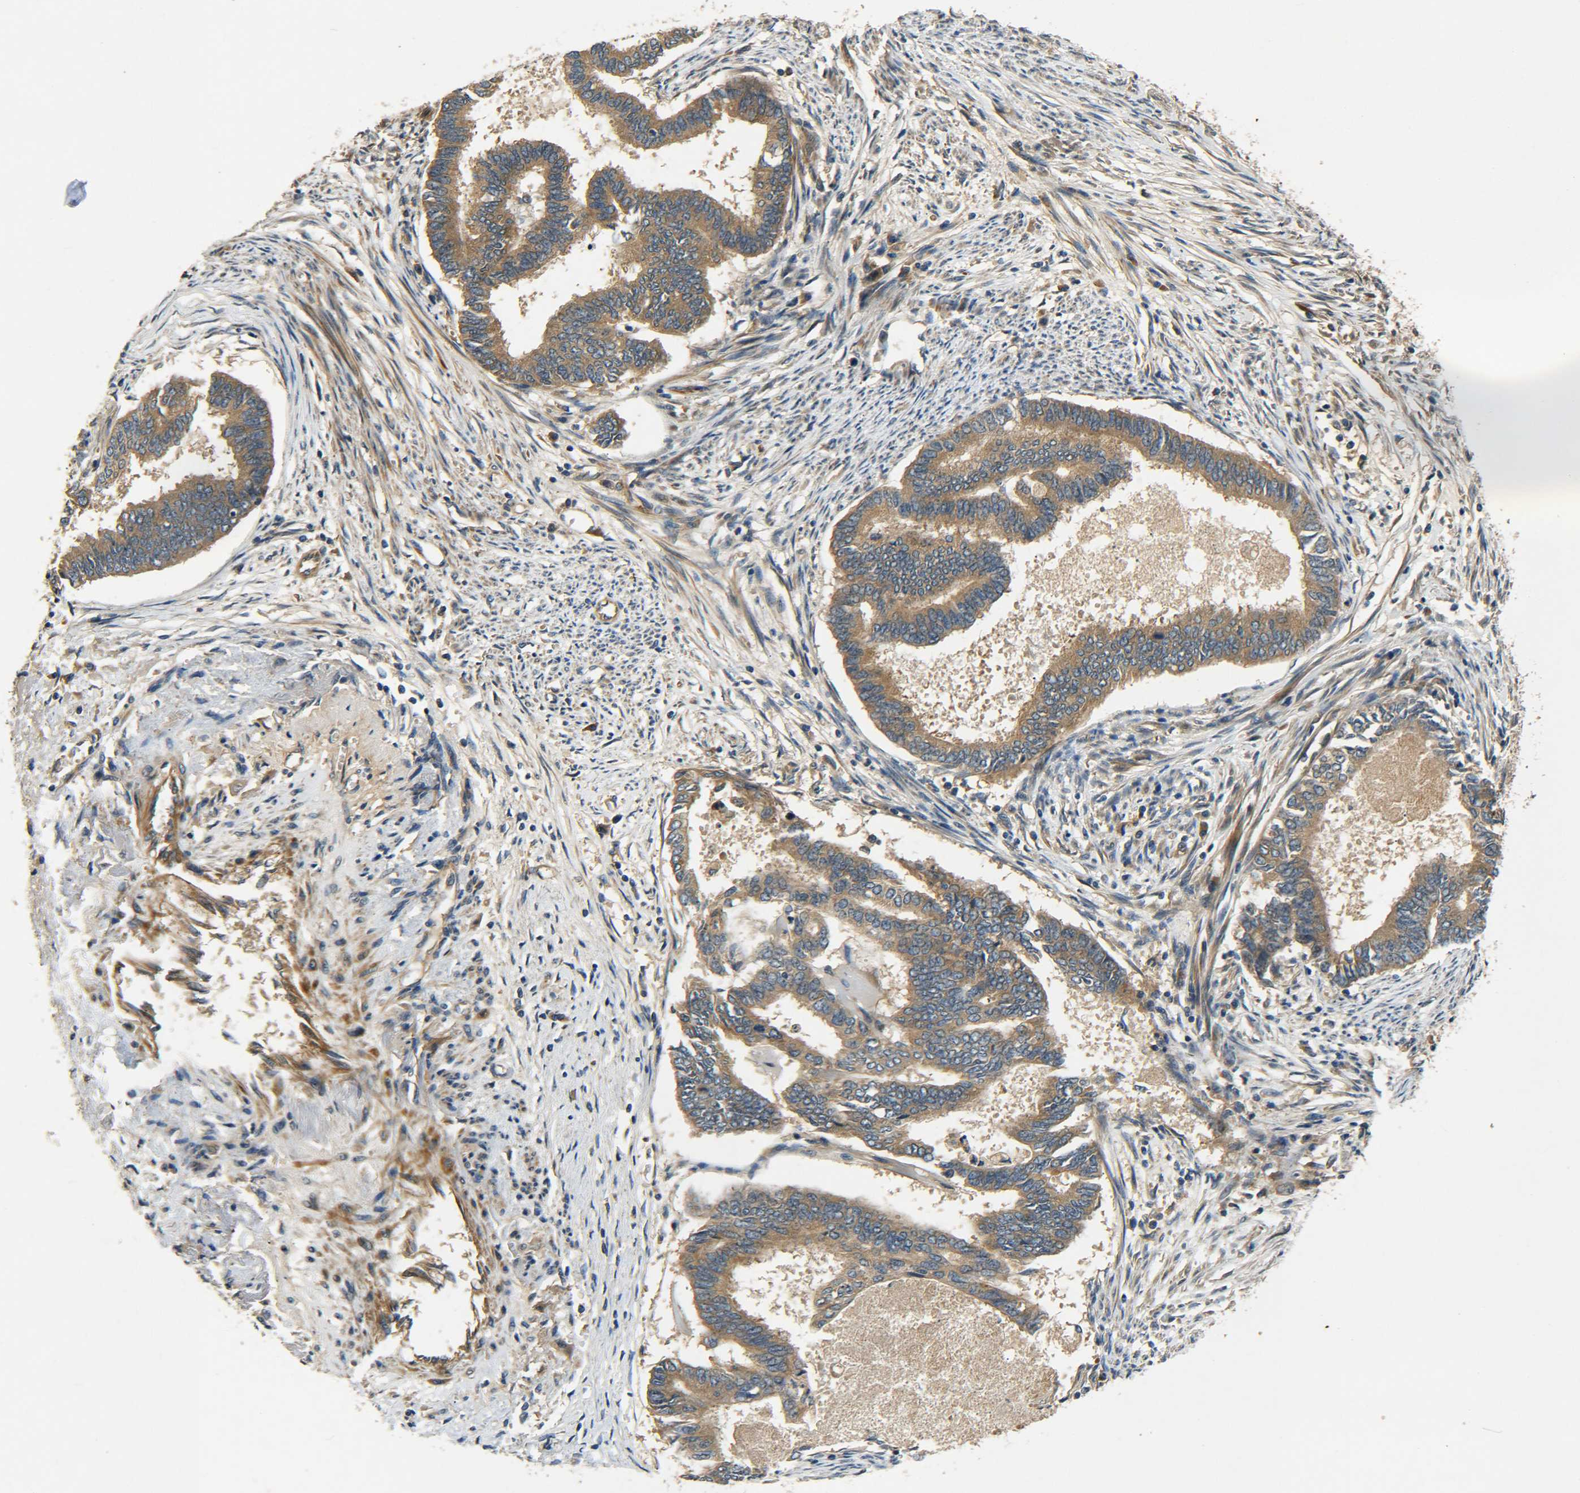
{"staining": {"intensity": "moderate", "quantity": ">75%", "location": "cytoplasmic/membranous"}, "tissue": "endometrial cancer", "cell_type": "Tumor cells", "image_type": "cancer", "snomed": [{"axis": "morphology", "description": "Adenocarcinoma, NOS"}, {"axis": "topography", "description": "Endometrium"}], "caption": "Approximately >75% of tumor cells in endometrial cancer demonstrate moderate cytoplasmic/membranous protein expression as visualized by brown immunohistochemical staining.", "gene": "LRCH3", "patient": {"sex": "female", "age": 86}}